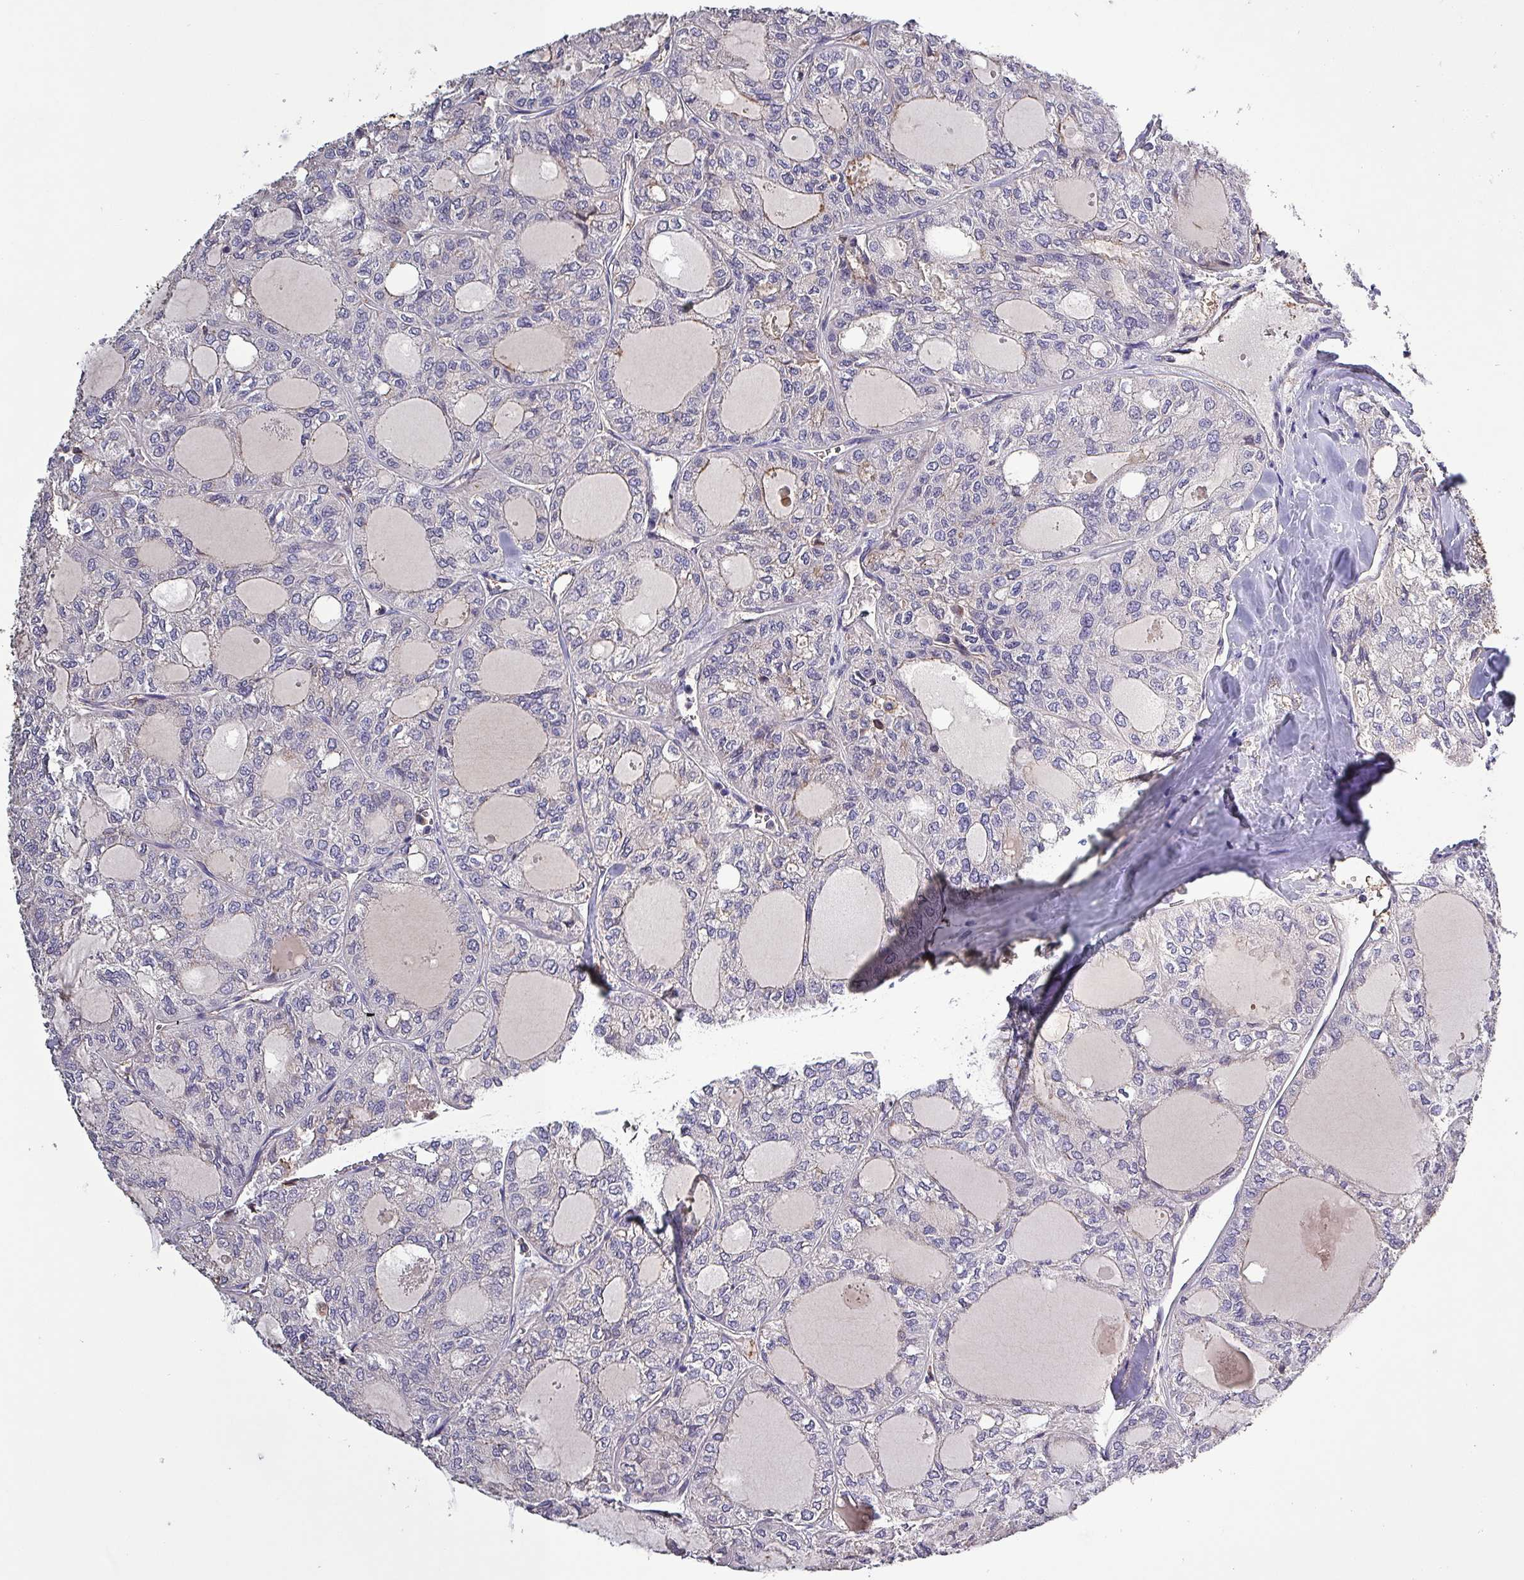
{"staining": {"intensity": "negative", "quantity": "none", "location": "none"}, "tissue": "thyroid cancer", "cell_type": "Tumor cells", "image_type": "cancer", "snomed": [{"axis": "morphology", "description": "Follicular adenoma carcinoma, NOS"}, {"axis": "topography", "description": "Thyroid gland"}], "caption": "There is no significant positivity in tumor cells of thyroid follicular adenoma carcinoma.", "gene": "HTRA4", "patient": {"sex": "male", "age": 75}}